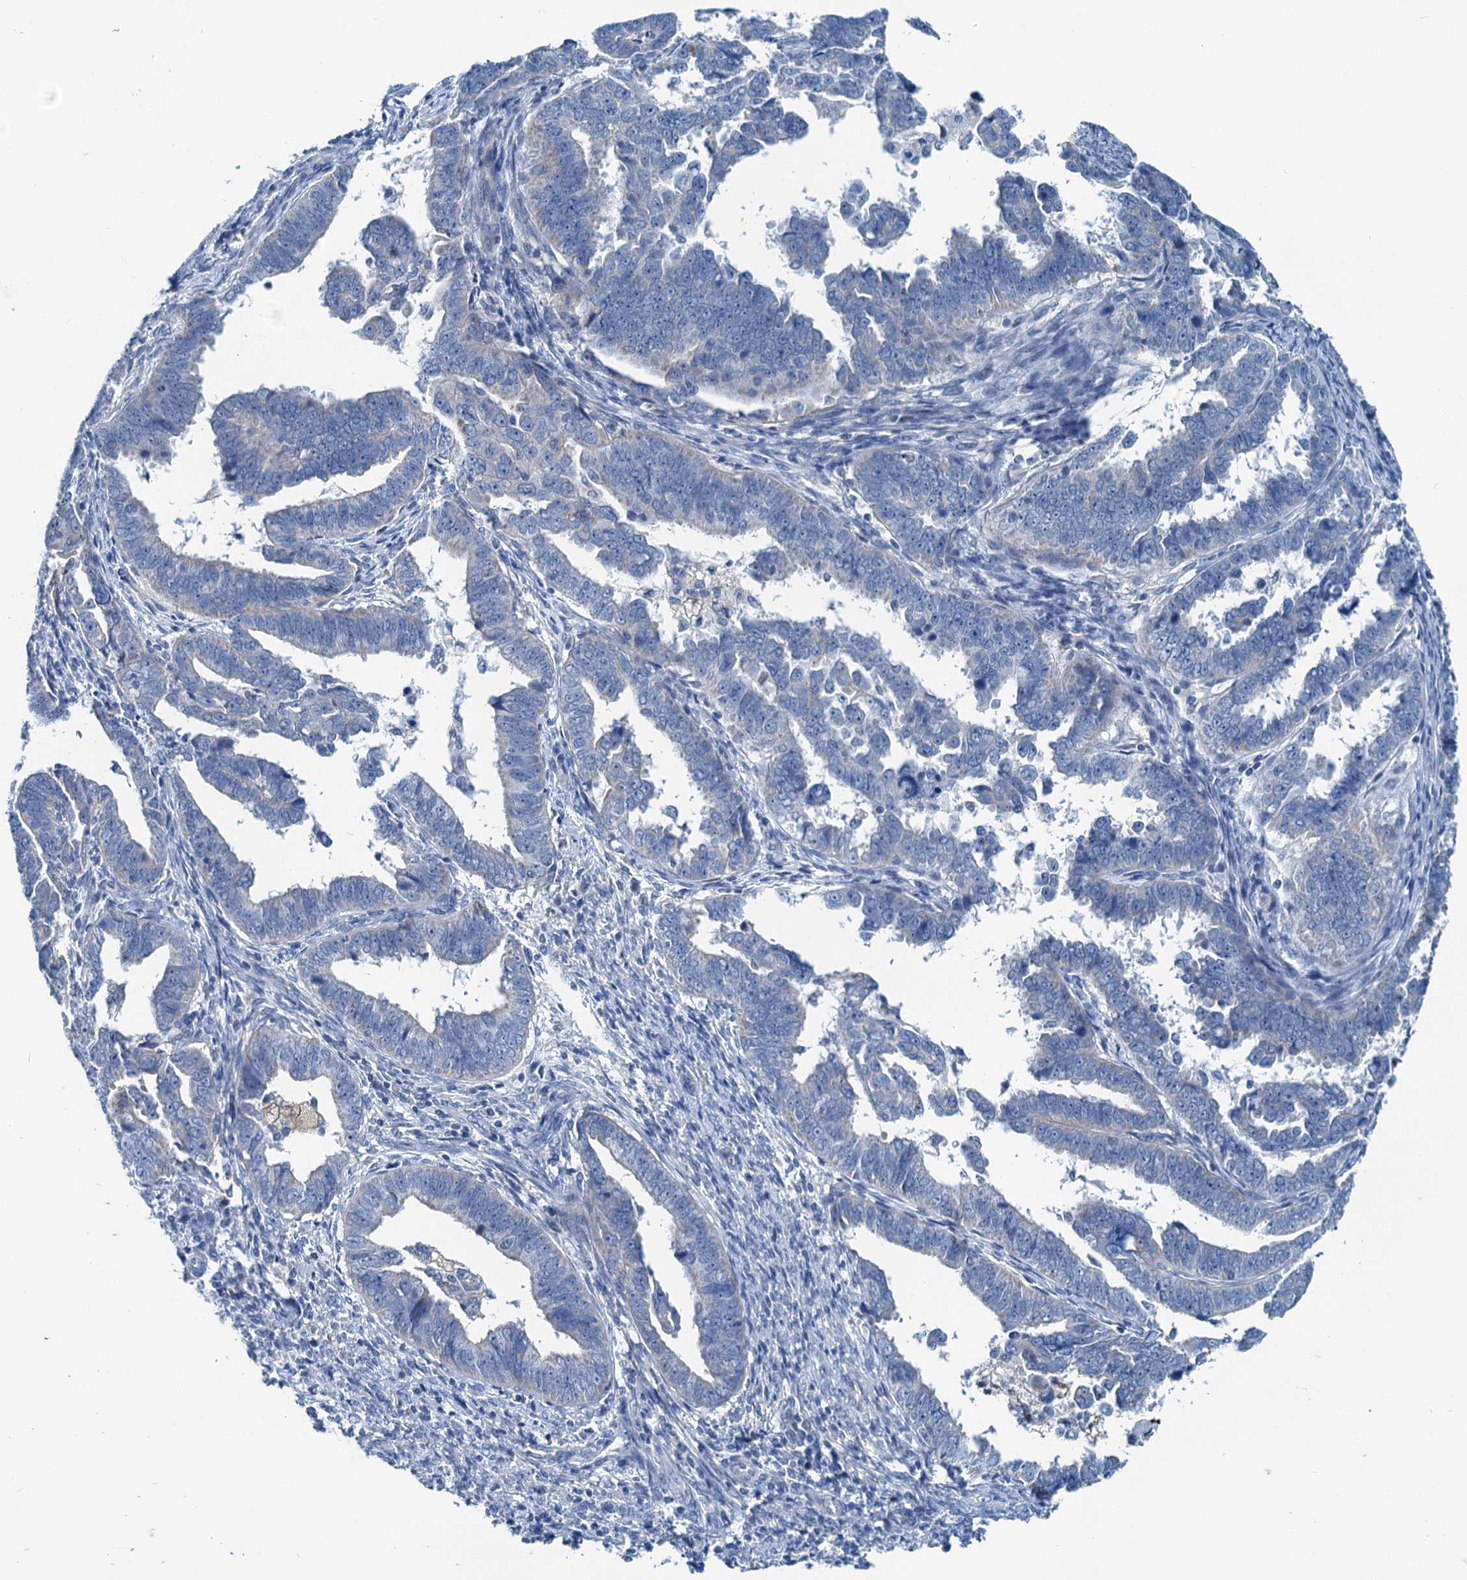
{"staining": {"intensity": "negative", "quantity": "none", "location": "none"}, "tissue": "endometrial cancer", "cell_type": "Tumor cells", "image_type": "cancer", "snomed": [{"axis": "morphology", "description": "Adenocarcinoma, NOS"}, {"axis": "topography", "description": "Endometrium"}], "caption": "Immunohistochemical staining of endometrial cancer exhibits no significant expression in tumor cells.", "gene": "KNDC1", "patient": {"sex": "female", "age": 75}}